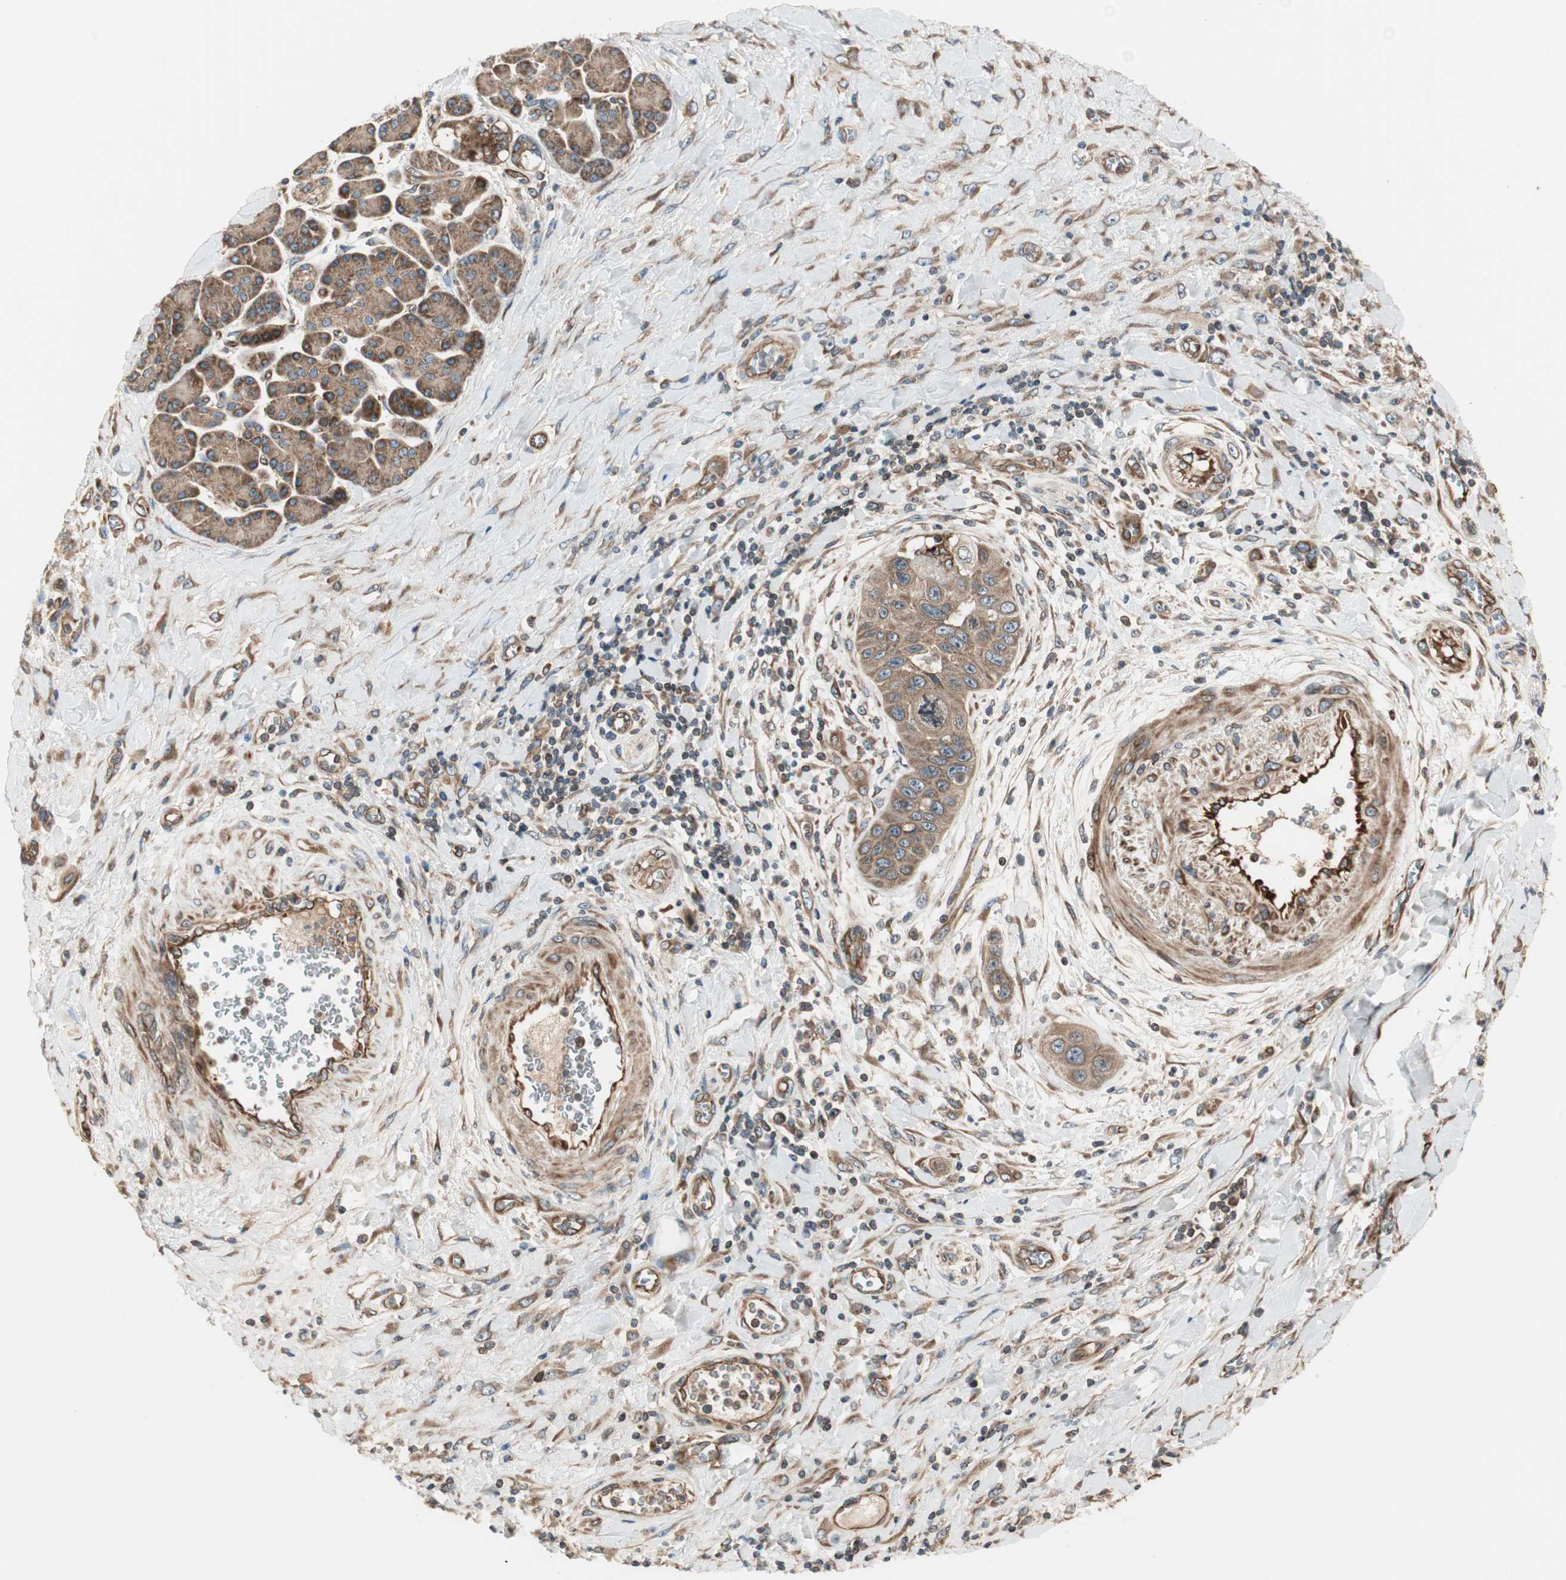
{"staining": {"intensity": "moderate", "quantity": ">75%", "location": "cytoplasmic/membranous"}, "tissue": "pancreatic cancer", "cell_type": "Tumor cells", "image_type": "cancer", "snomed": [{"axis": "morphology", "description": "Adenocarcinoma, NOS"}, {"axis": "topography", "description": "Pancreas"}], "caption": "Brown immunohistochemical staining in human pancreatic cancer exhibits moderate cytoplasmic/membranous staining in approximately >75% of tumor cells.", "gene": "CTTNBP2NL", "patient": {"sex": "female", "age": 70}}